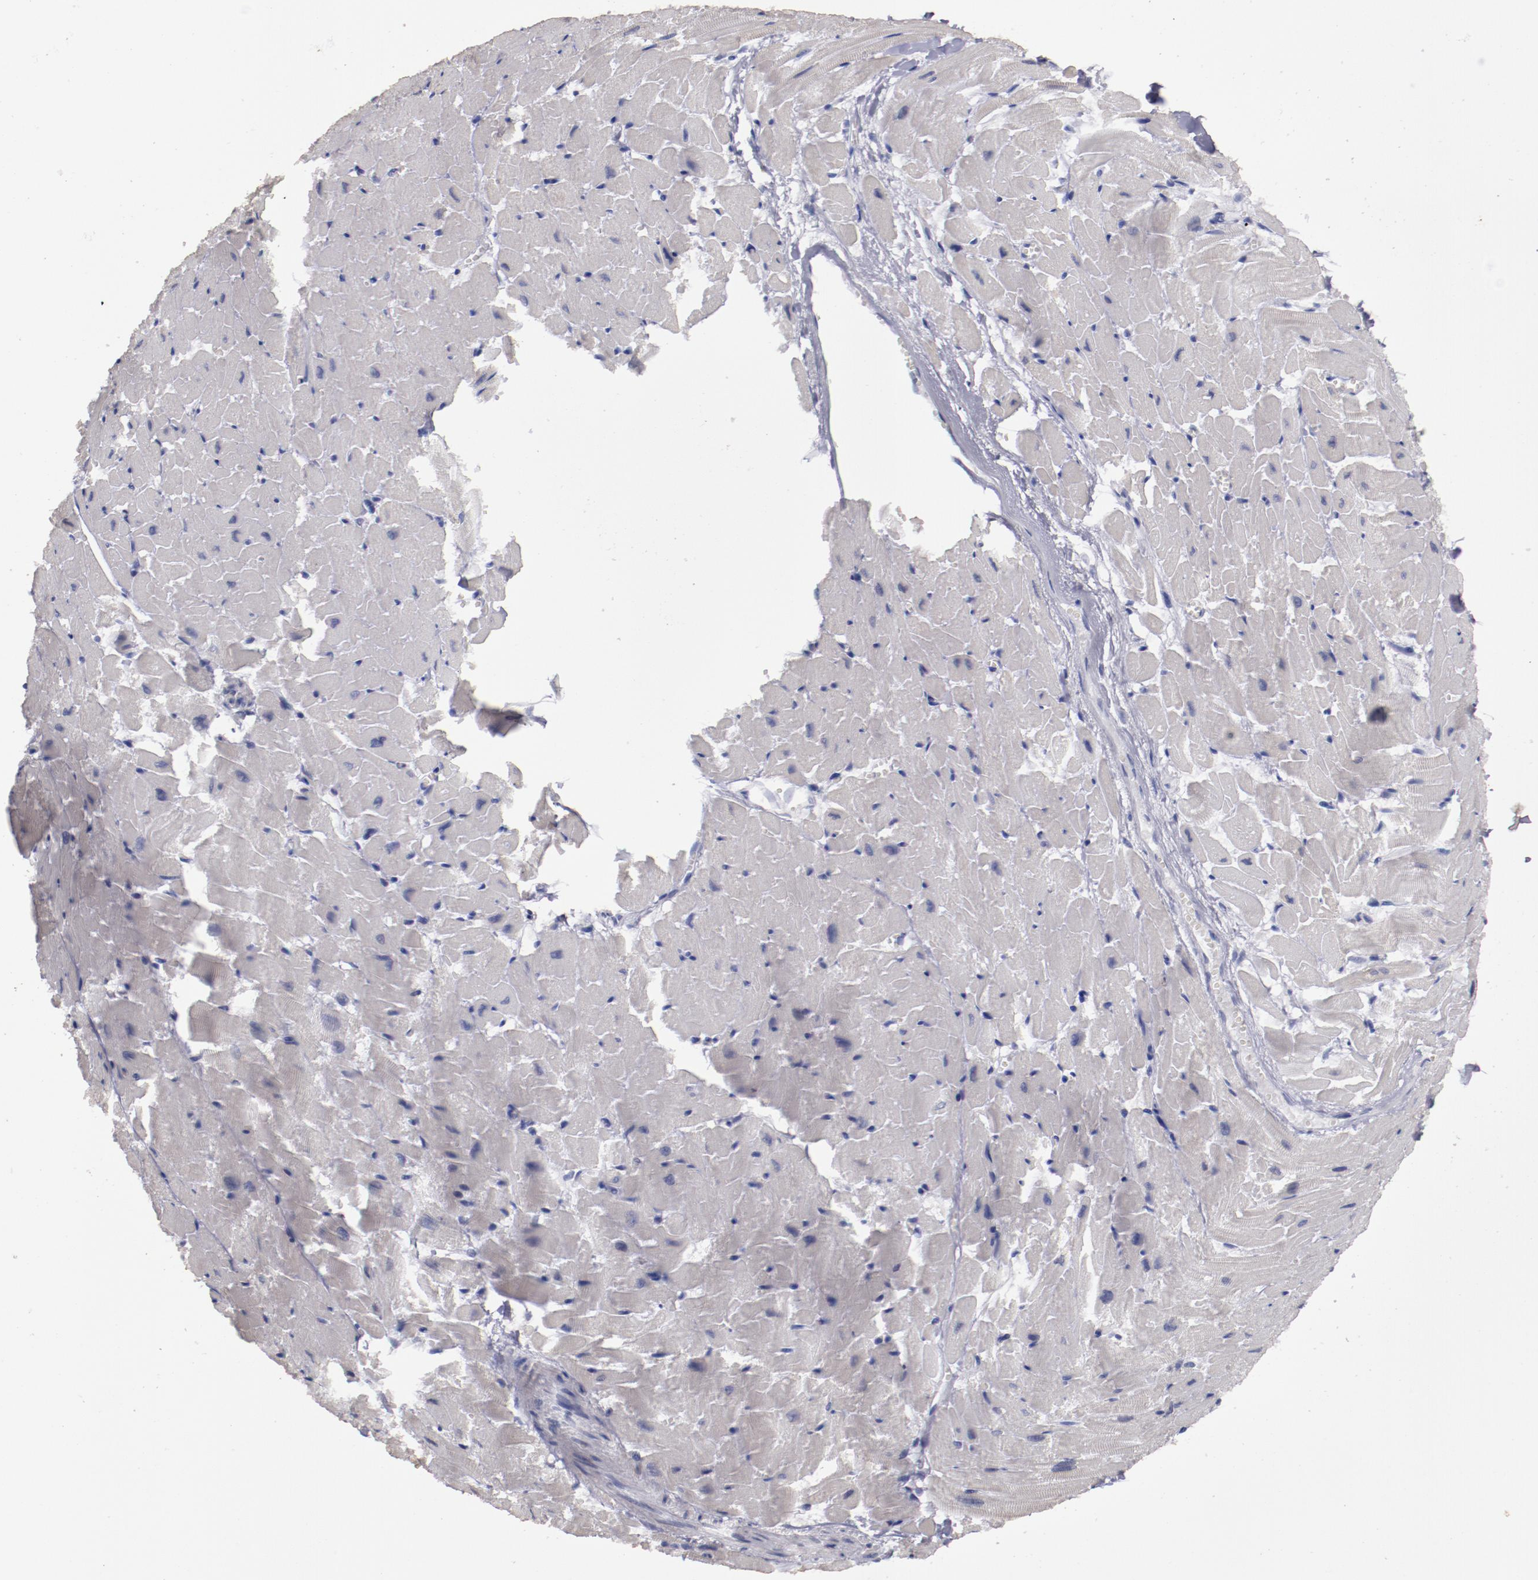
{"staining": {"intensity": "negative", "quantity": "none", "location": "none"}, "tissue": "heart muscle", "cell_type": "Cardiomyocytes", "image_type": "normal", "snomed": [{"axis": "morphology", "description": "Normal tissue, NOS"}, {"axis": "topography", "description": "Heart"}], "caption": "Immunohistochemistry of unremarkable human heart muscle reveals no staining in cardiomyocytes. (Immunohistochemistry (ihc), brightfield microscopy, high magnification).", "gene": "IRF4", "patient": {"sex": "female", "age": 19}}